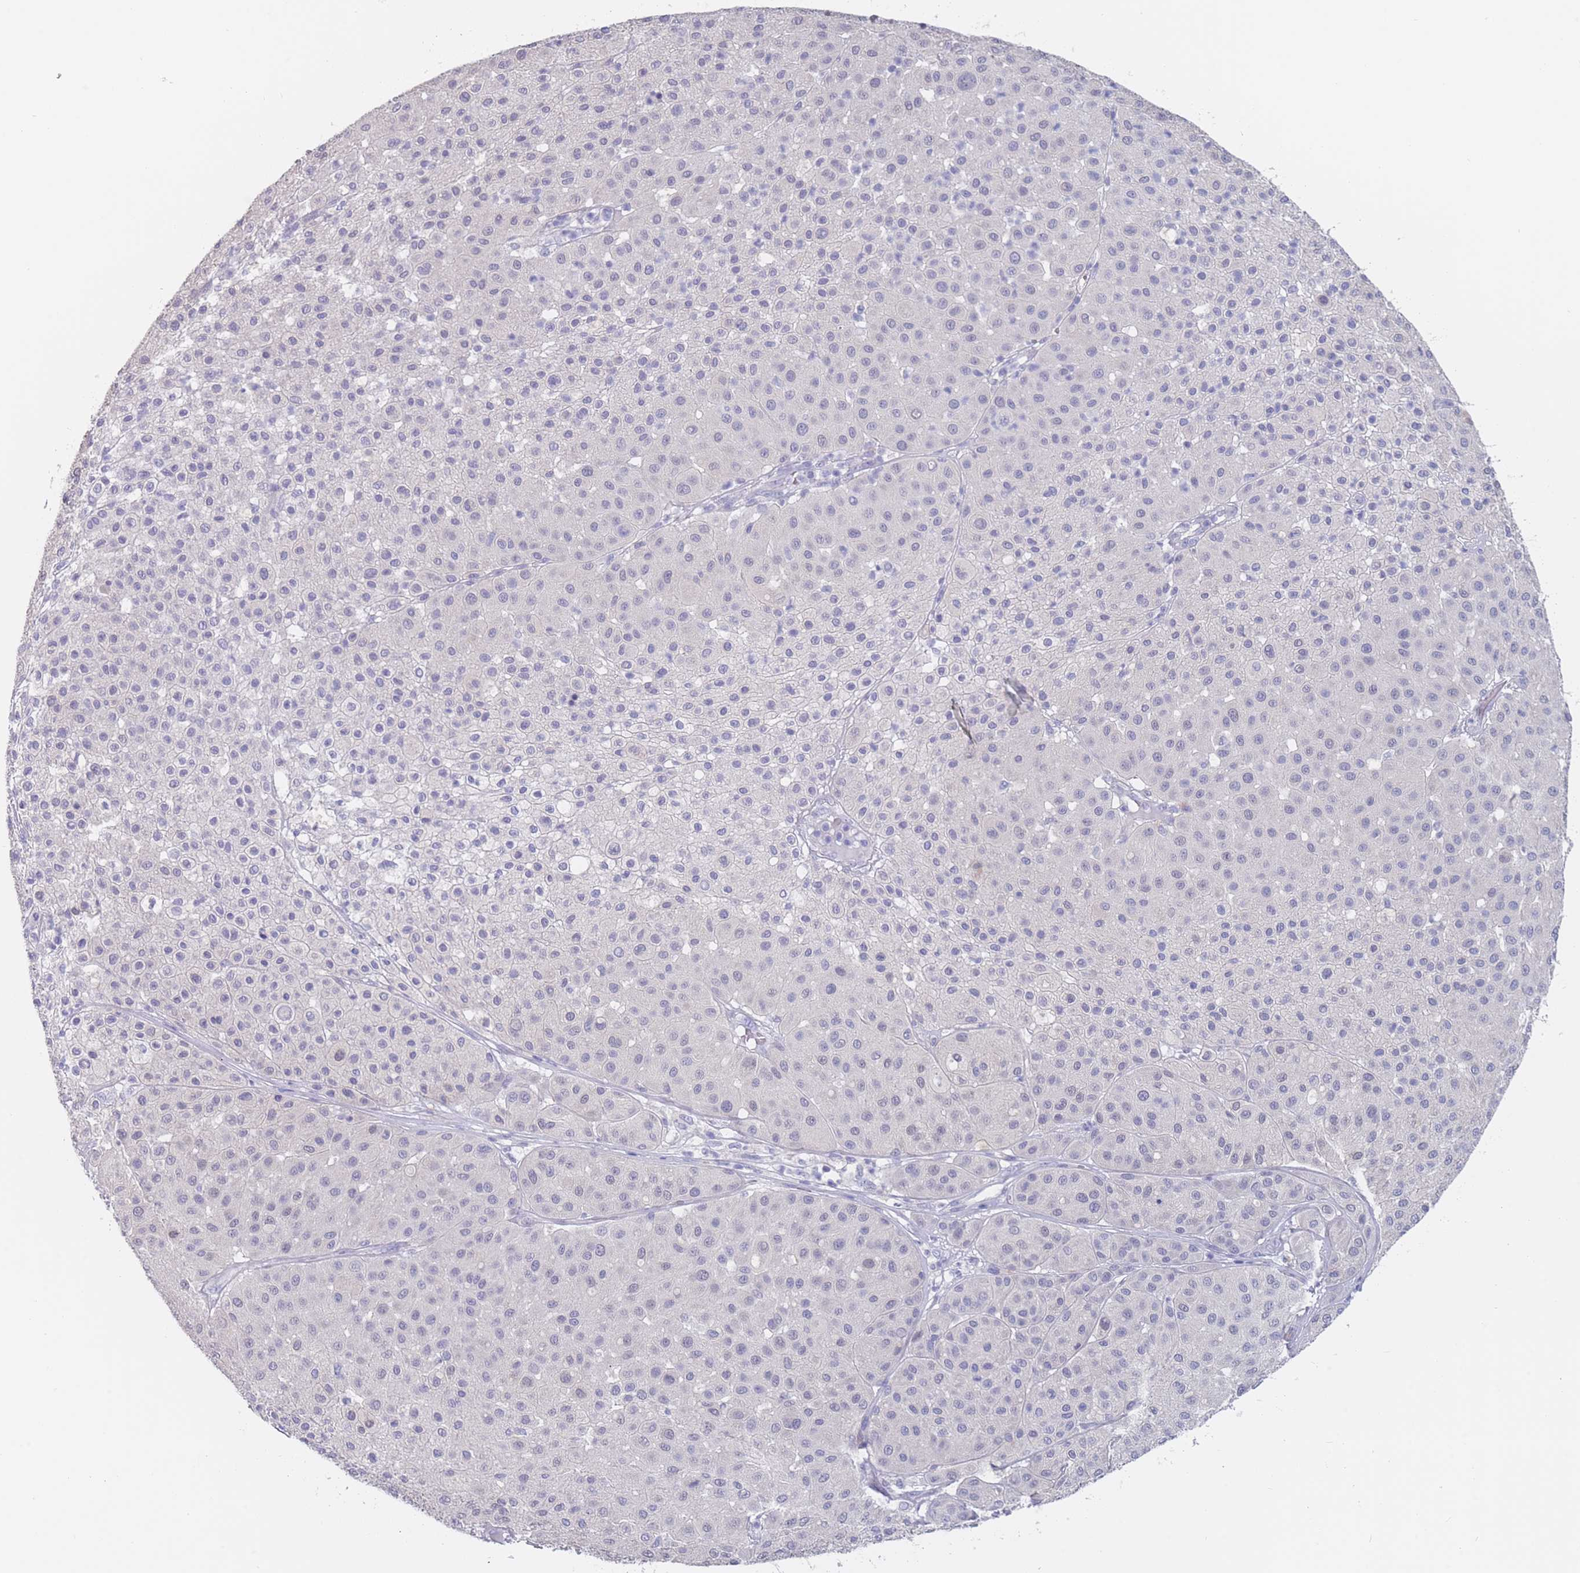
{"staining": {"intensity": "negative", "quantity": "none", "location": "none"}, "tissue": "melanoma", "cell_type": "Tumor cells", "image_type": "cancer", "snomed": [{"axis": "morphology", "description": "Malignant melanoma, Metastatic site"}, {"axis": "topography", "description": "Smooth muscle"}], "caption": "Tumor cells are negative for brown protein staining in malignant melanoma (metastatic site).", "gene": "CYP51A1", "patient": {"sex": "male", "age": 41}}